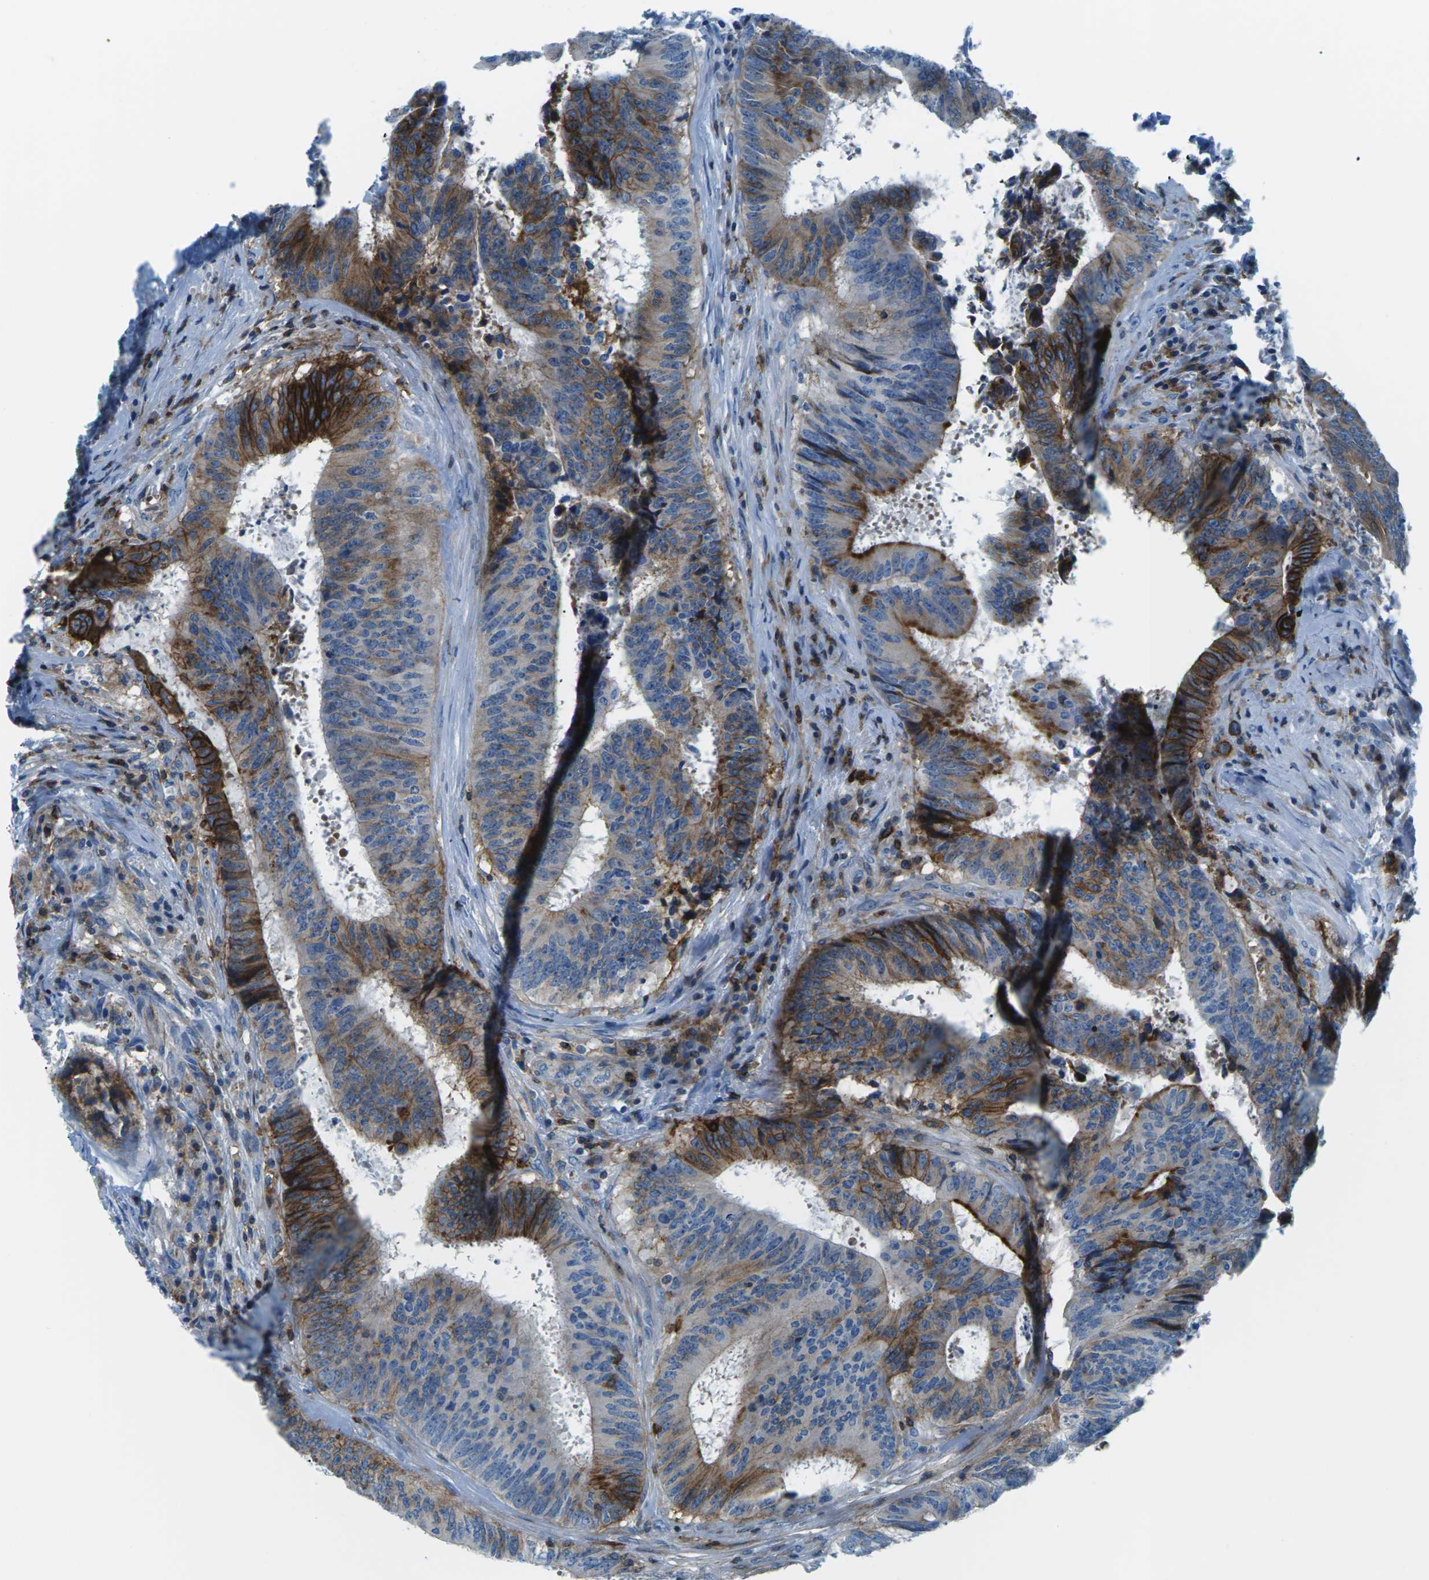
{"staining": {"intensity": "strong", "quantity": "25%-75%", "location": "cytoplasmic/membranous"}, "tissue": "colorectal cancer", "cell_type": "Tumor cells", "image_type": "cancer", "snomed": [{"axis": "morphology", "description": "Adenocarcinoma, NOS"}, {"axis": "topography", "description": "Rectum"}], "caption": "Brown immunohistochemical staining in colorectal cancer exhibits strong cytoplasmic/membranous expression in approximately 25%-75% of tumor cells.", "gene": "SOCS4", "patient": {"sex": "male", "age": 72}}